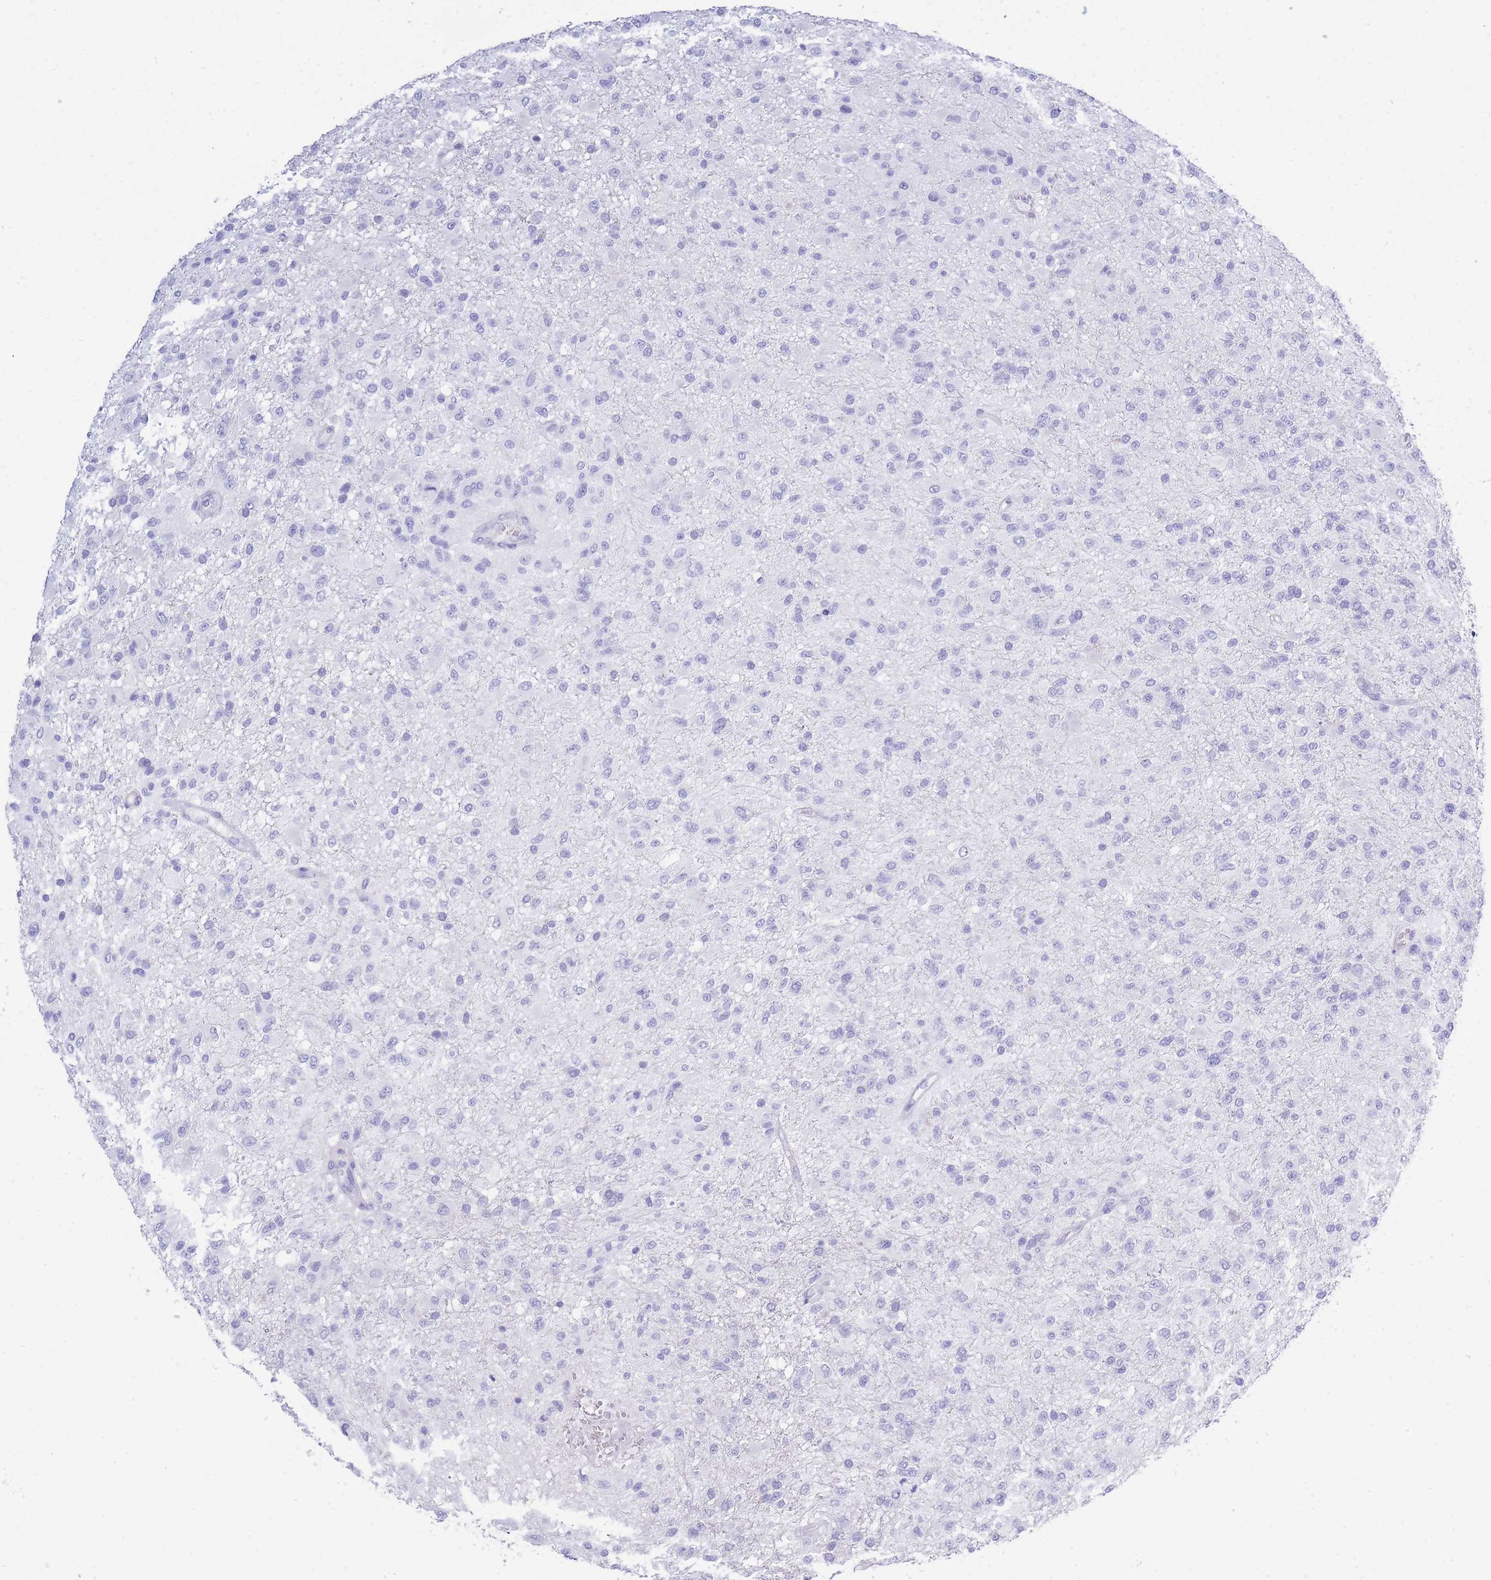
{"staining": {"intensity": "negative", "quantity": "none", "location": "none"}, "tissue": "glioma", "cell_type": "Tumor cells", "image_type": "cancer", "snomed": [{"axis": "morphology", "description": "Glioma, malignant, High grade"}, {"axis": "topography", "description": "Brain"}], "caption": "DAB immunohistochemical staining of glioma demonstrates no significant positivity in tumor cells. (Brightfield microscopy of DAB immunohistochemistry at high magnification).", "gene": "ZFP62", "patient": {"sex": "female", "age": 74}}